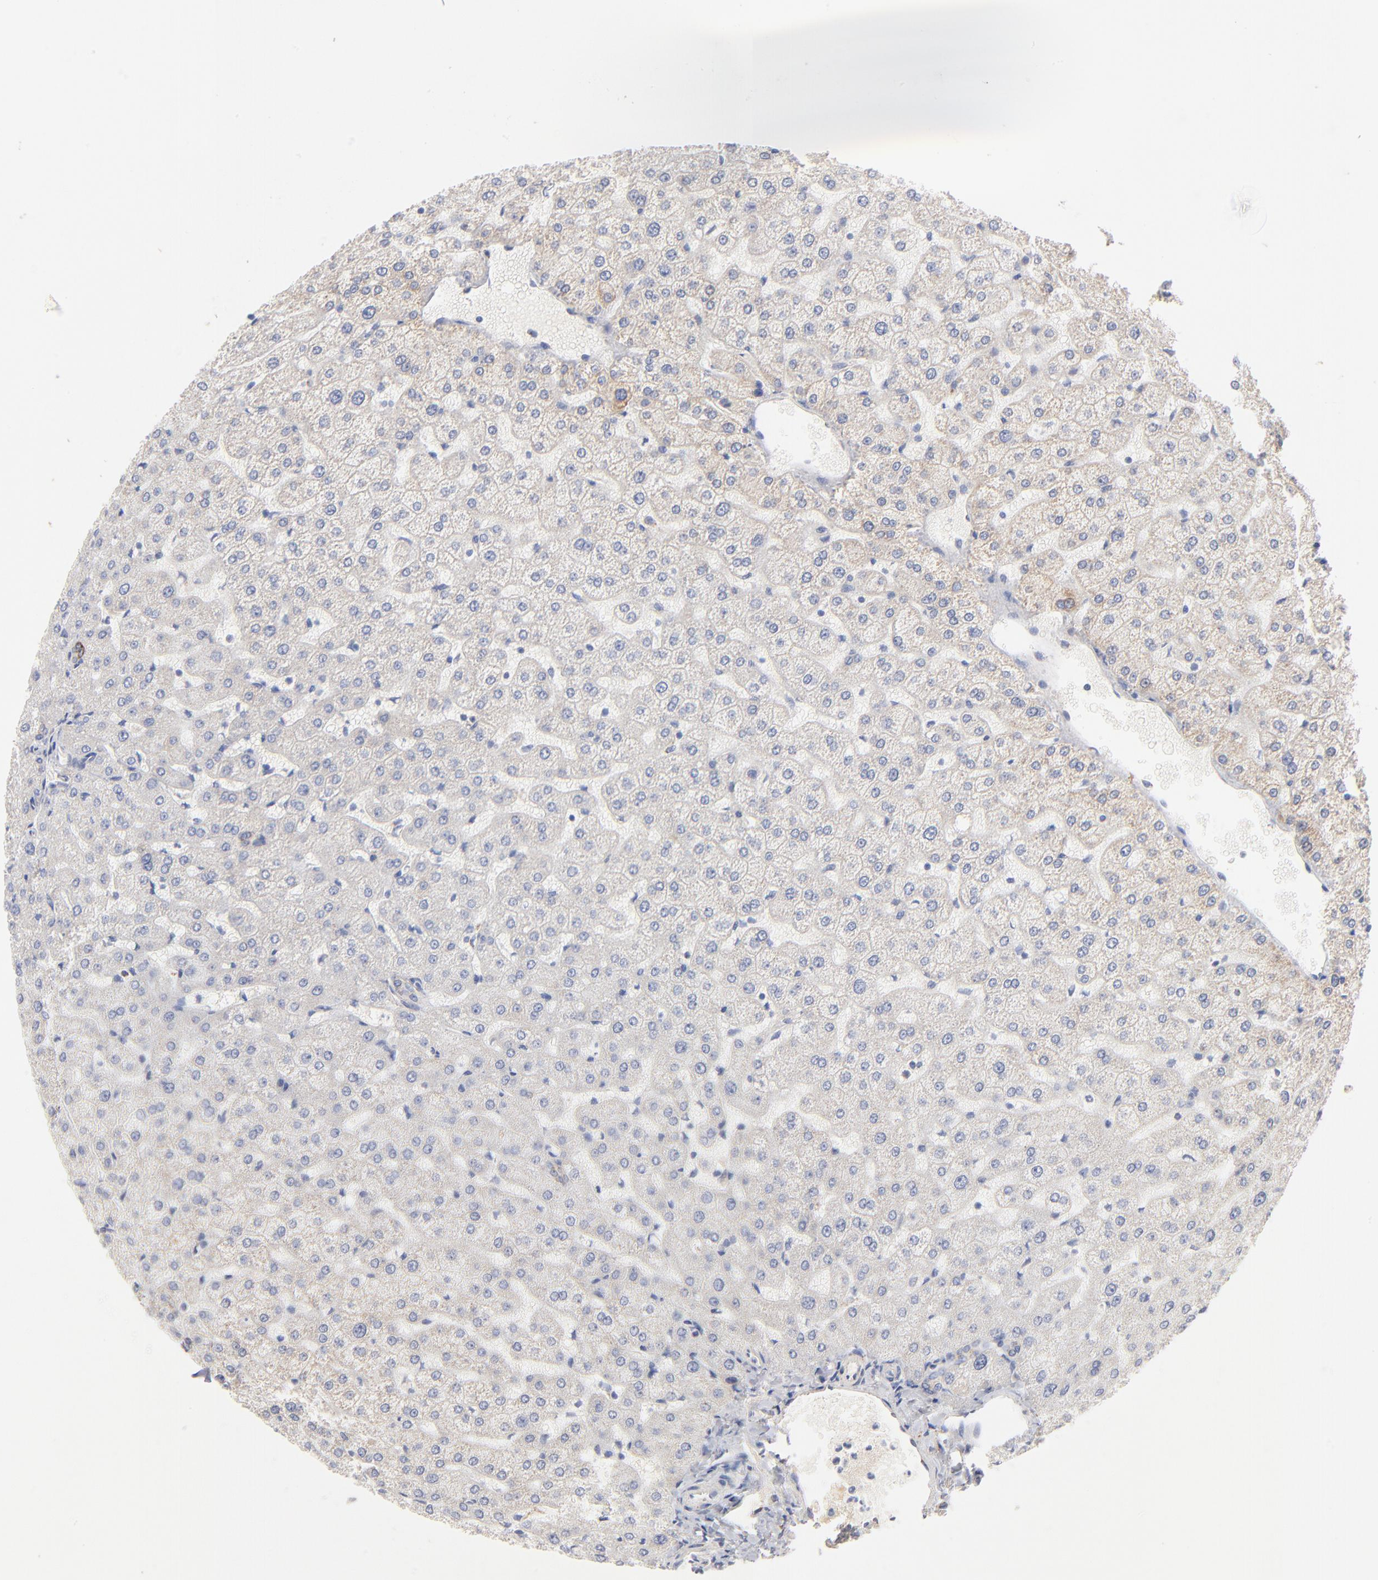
{"staining": {"intensity": "weak", "quantity": ">75%", "location": "cytoplasmic/membranous"}, "tissue": "liver", "cell_type": "Cholangiocytes", "image_type": "normal", "snomed": [{"axis": "morphology", "description": "Normal tissue, NOS"}, {"axis": "morphology", "description": "Fibrosis, NOS"}, {"axis": "topography", "description": "Liver"}], "caption": "Immunohistochemistry (DAB) staining of unremarkable human liver displays weak cytoplasmic/membranous protein positivity in approximately >75% of cholangiocytes. (DAB = brown stain, brightfield microscopy at high magnification).", "gene": "DLAT", "patient": {"sex": "female", "age": 29}}